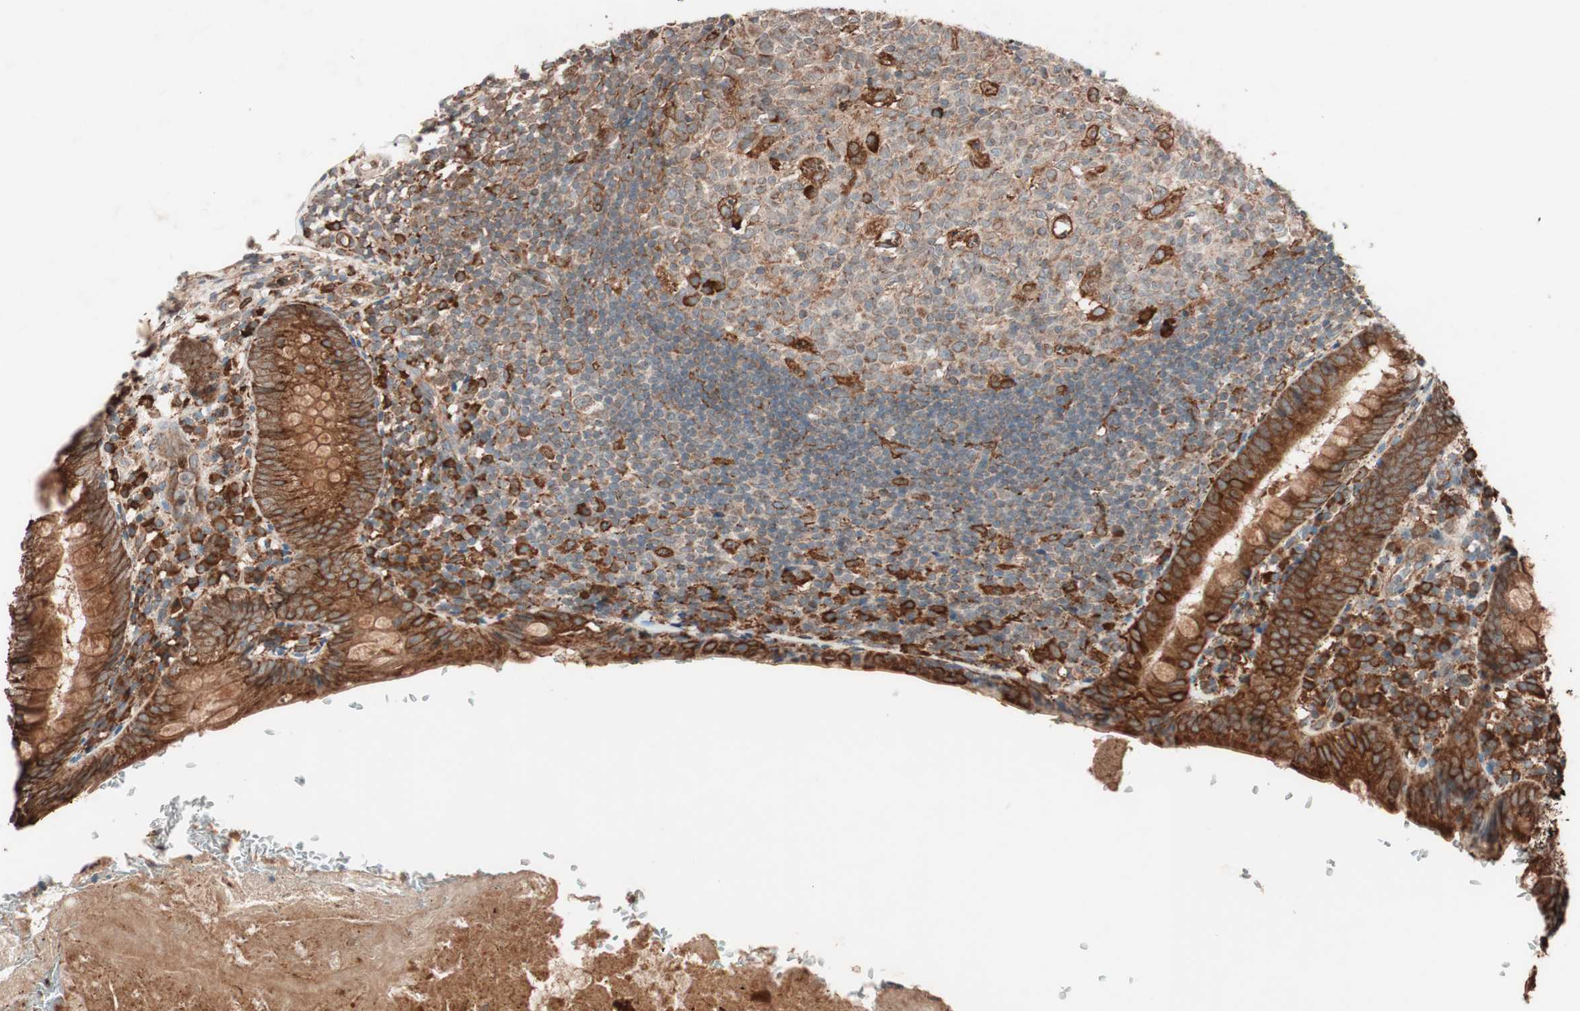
{"staining": {"intensity": "strong", "quantity": ">75%", "location": "cytoplasmic/membranous"}, "tissue": "appendix", "cell_type": "Glandular cells", "image_type": "normal", "snomed": [{"axis": "morphology", "description": "Normal tissue, NOS"}, {"axis": "topography", "description": "Appendix"}], "caption": "Immunohistochemical staining of unremarkable appendix shows high levels of strong cytoplasmic/membranous staining in about >75% of glandular cells.", "gene": "VEGFA", "patient": {"sex": "female", "age": 10}}